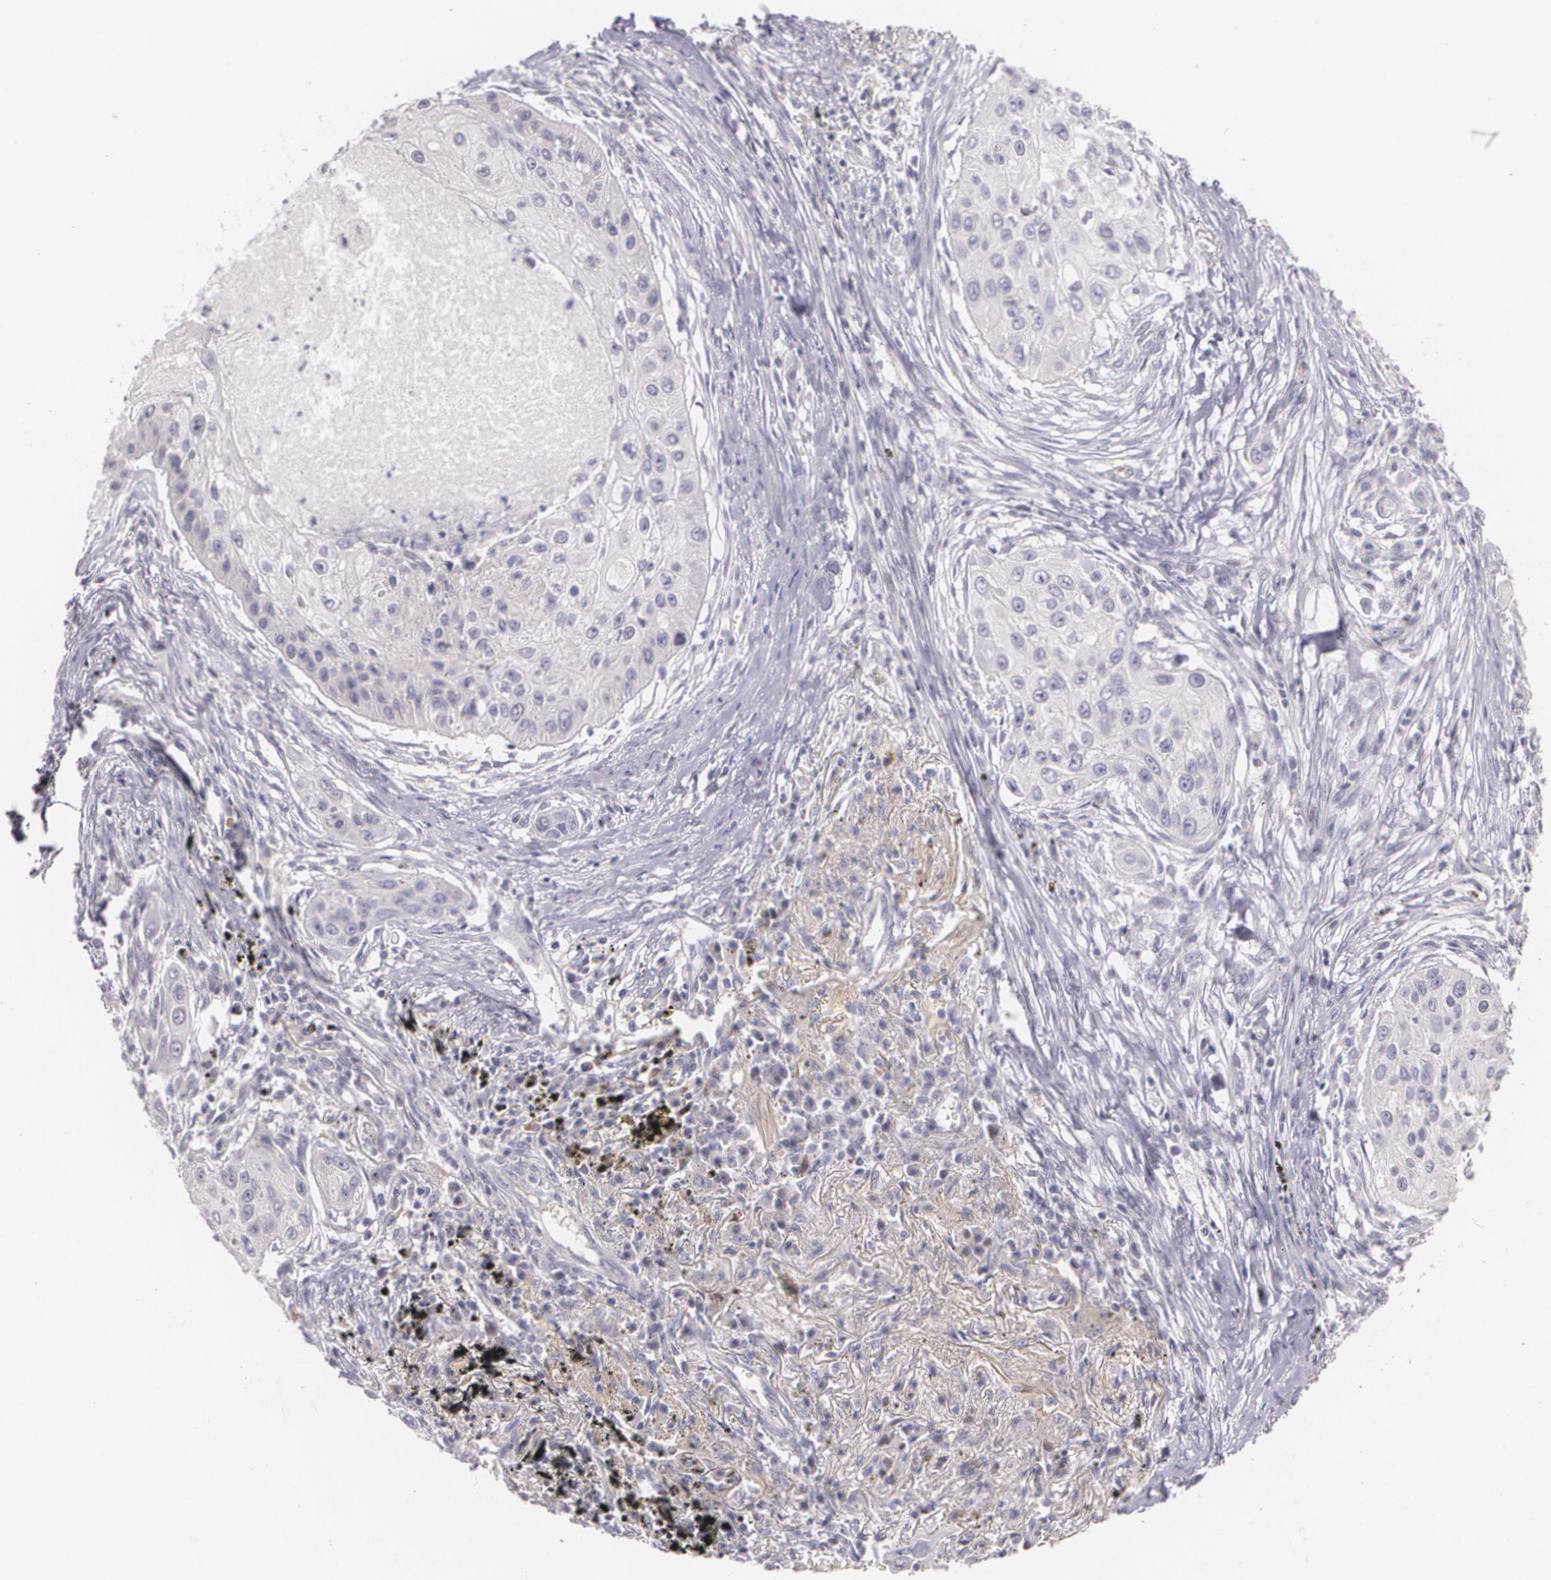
{"staining": {"intensity": "negative", "quantity": "none", "location": "none"}, "tissue": "lung cancer", "cell_type": "Tumor cells", "image_type": "cancer", "snomed": [{"axis": "morphology", "description": "Squamous cell carcinoma, NOS"}, {"axis": "topography", "description": "Lung"}], "caption": "The photomicrograph displays no significant positivity in tumor cells of lung squamous cell carcinoma.", "gene": "ZBTB16", "patient": {"sex": "male", "age": 71}}